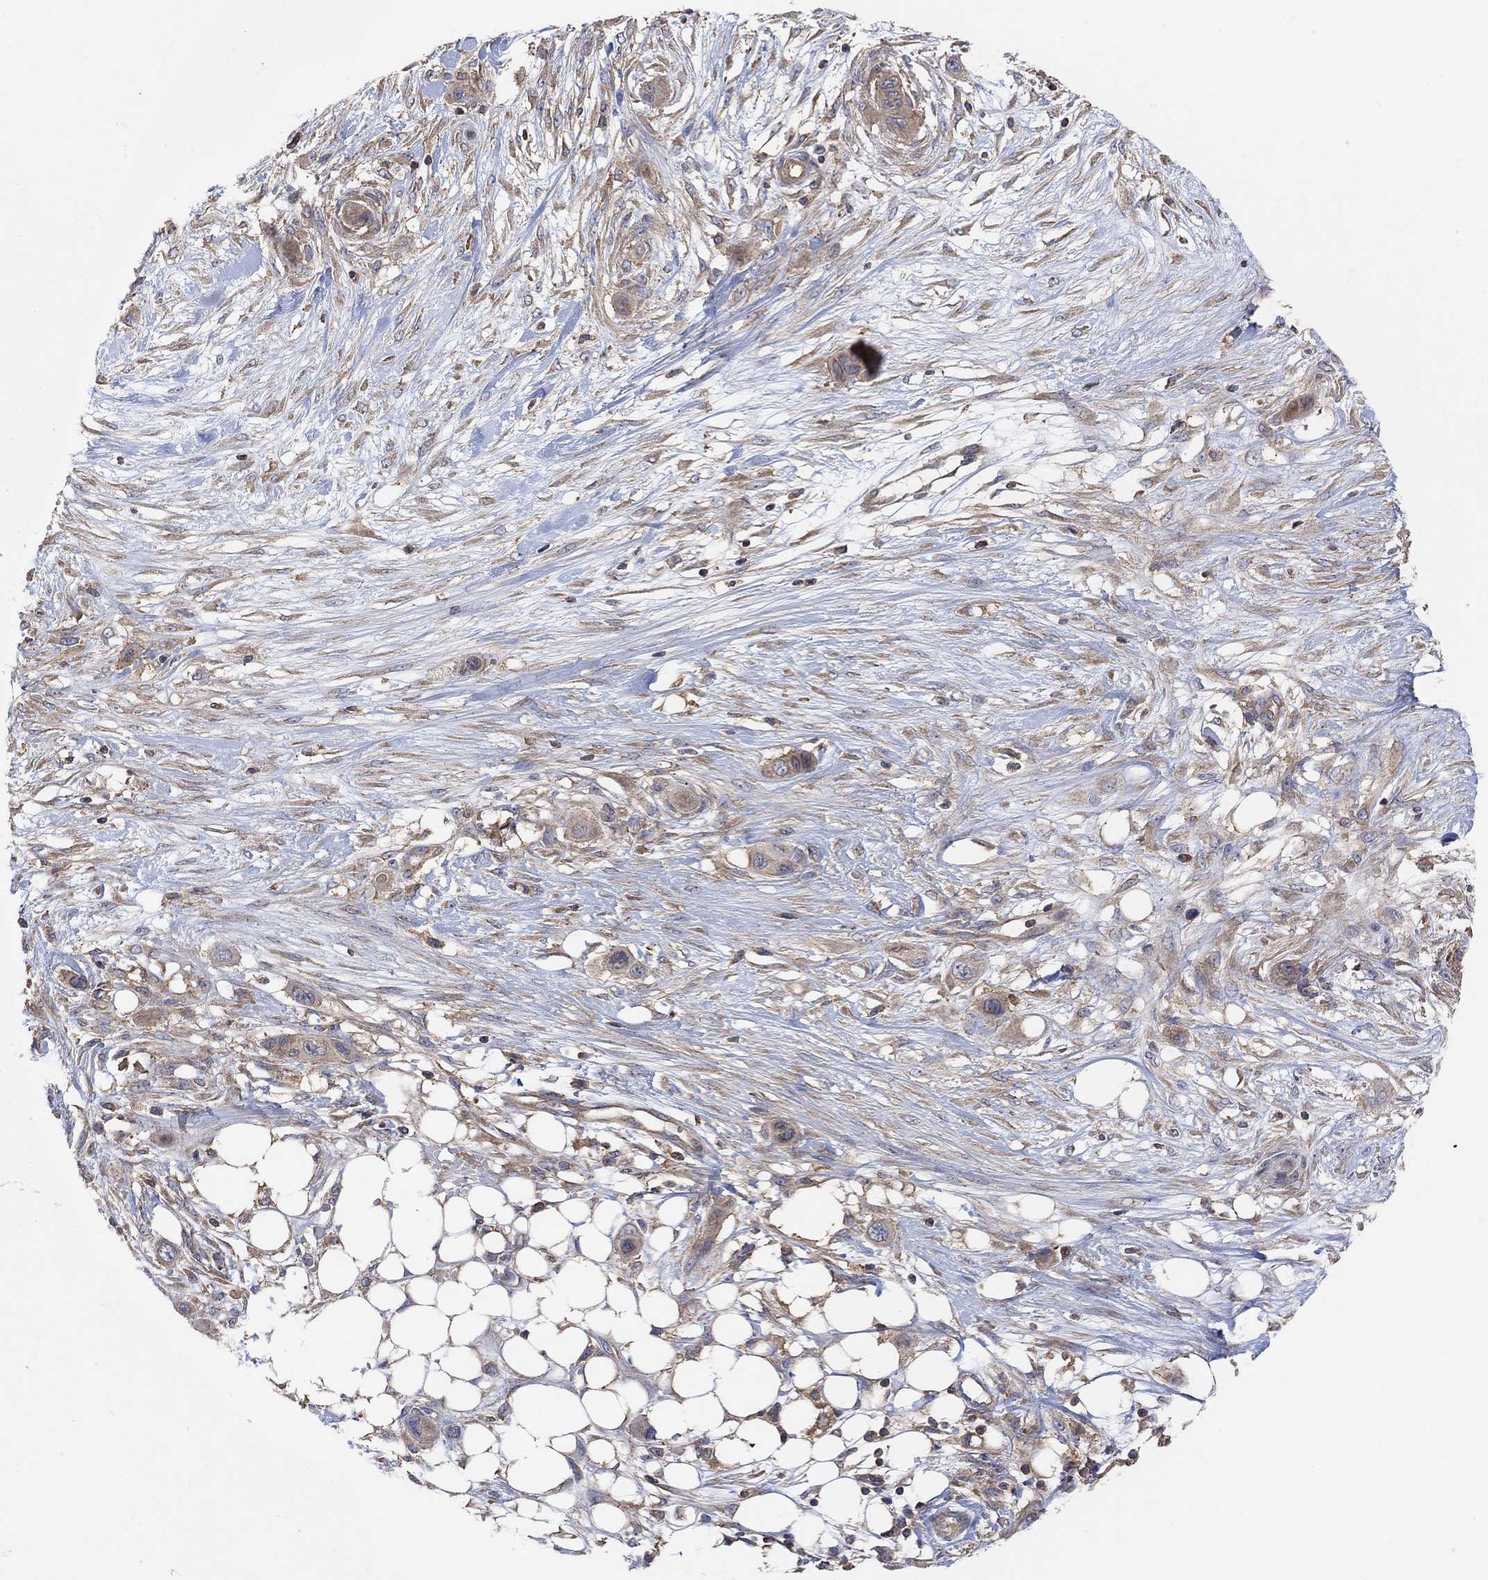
{"staining": {"intensity": "weak", "quantity": ">75%", "location": "cytoplasmic/membranous"}, "tissue": "skin cancer", "cell_type": "Tumor cells", "image_type": "cancer", "snomed": [{"axis": "morphology", "description": "Squamous cell carcinoma, NOS"}, {"axis": "topography", "description": "Skin"}], "caption": "IHC (DAB) staining of human skin squamous cell carcinoma displays weak cytoplasmic/membranous protein expression in approximately >75% of tumor cells.", "gene": "BLOC1S3", "patient": {"sex": "male", "age": 79}}